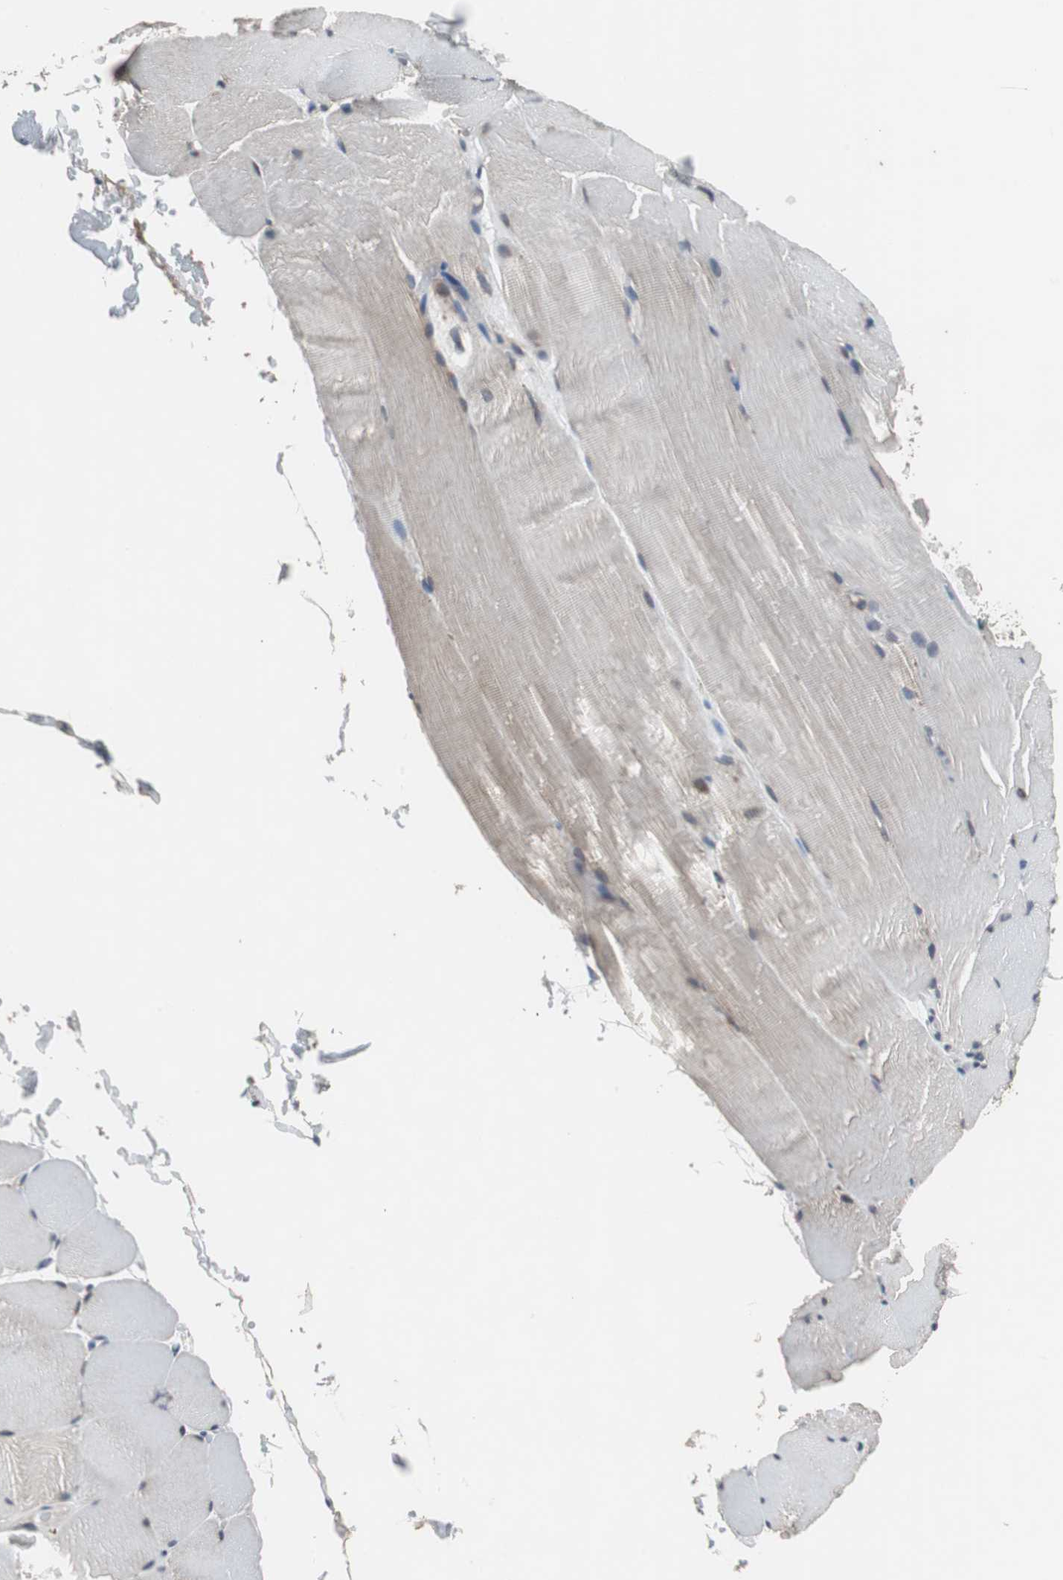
{"staining": {"intensity": "negative", "quantity": "none", "location": "none"}, "tissue": "skeletal muscle", "cell_type": "Myocytes", "image_type": "normal", "snomed": [{"axis": "morphology", "description": "Normal tissue, NOS"}, {"axis": "topography", "description": "Skeletal muscle"}, {"axis": "topography", "description": "Parathyroid gland"}], "caption": "Immunohistochemistry image of benign skeletal muscle: human skeletal muscle stained with DAB reveals no significant protein staining in myocytes. Nuclei are stained in blue.", "gene": "USP10", "patient": {"sex": "female", "age": 37}}